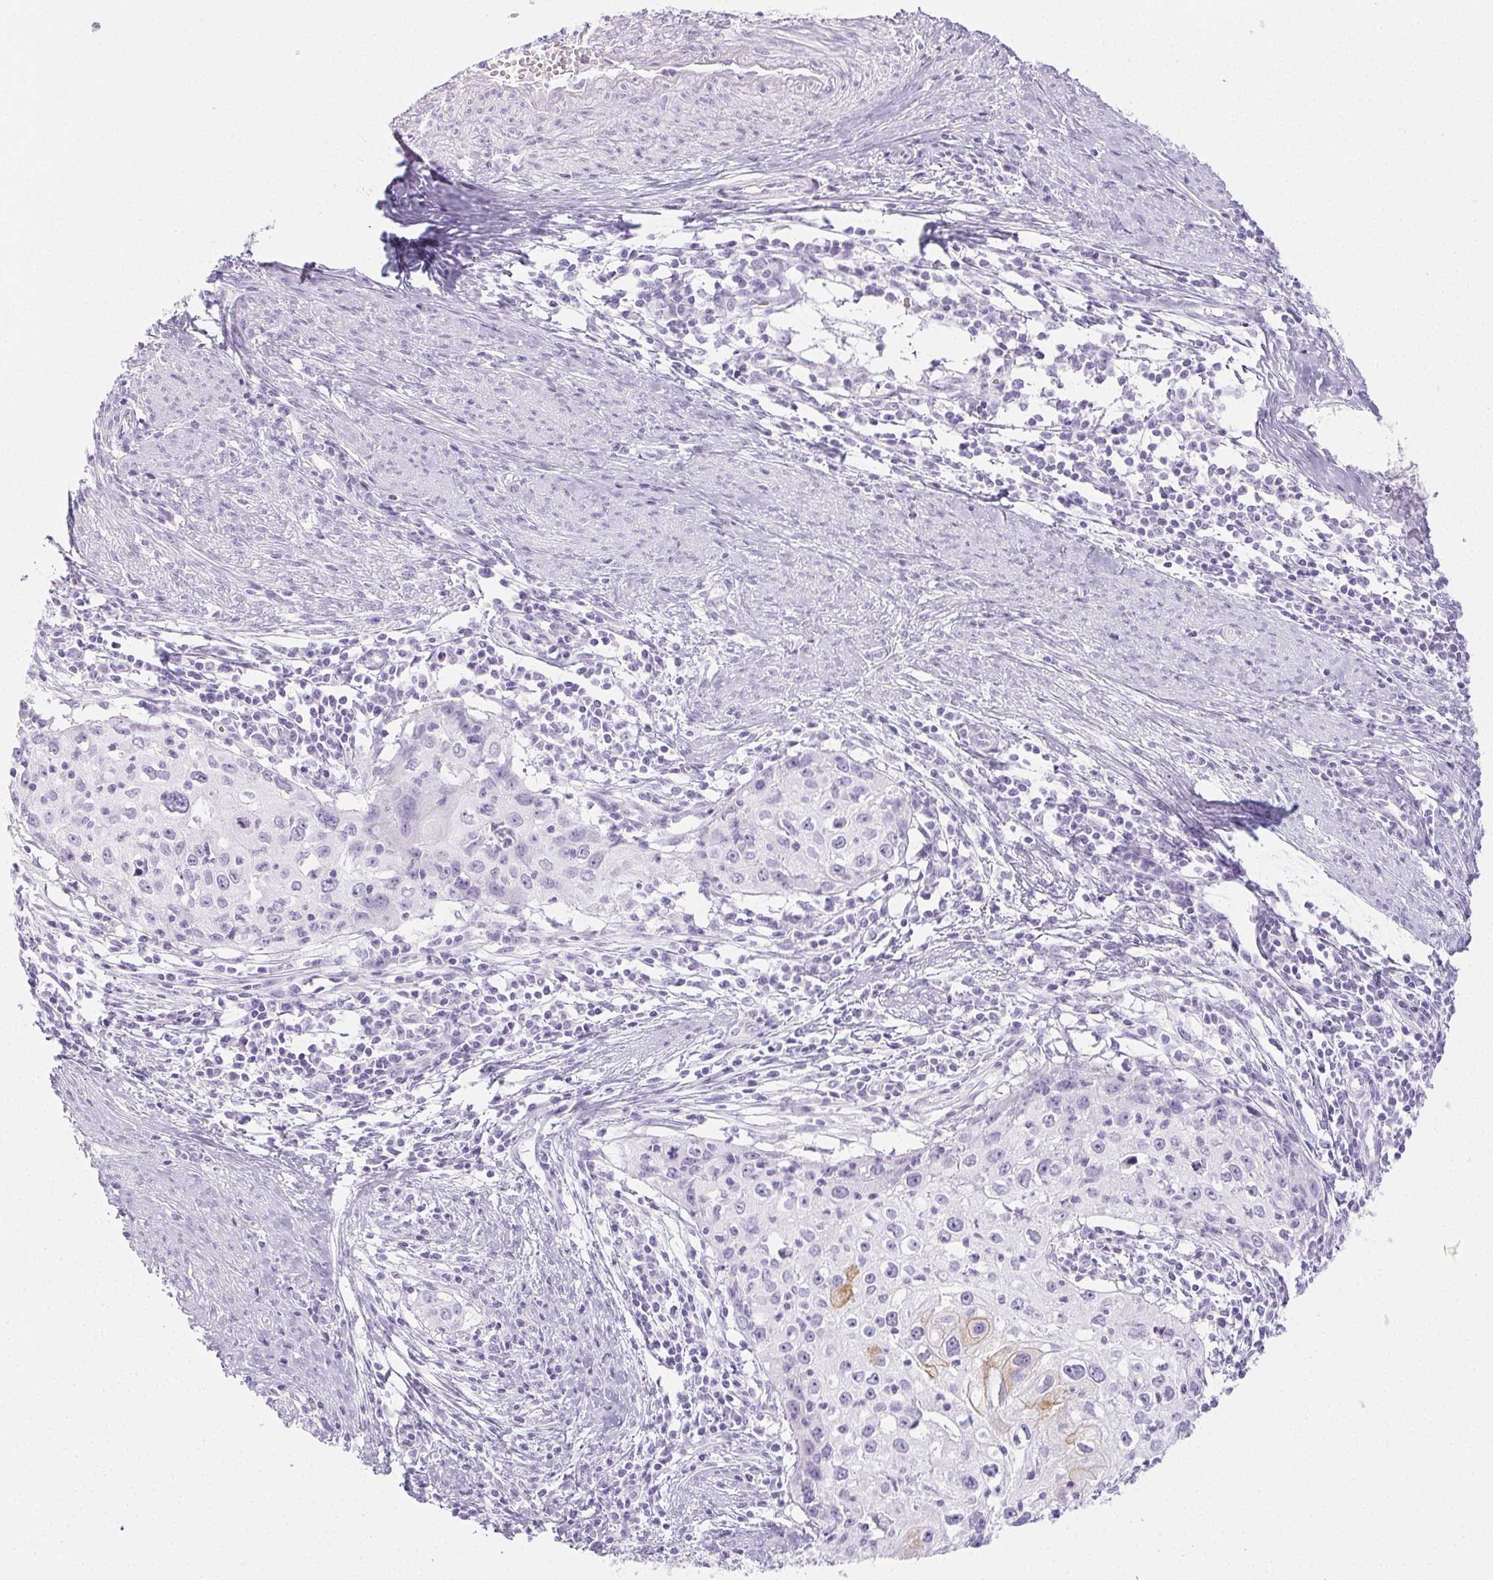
{"staining": {"intensity": "negative", "quantity": "none", "location": "none"}, "tissue": "cervical cancer", "cell_type": "Tumor cells", "image_type": "cancer", "snomed": [{"axis": "morphology", "description": "Squamous cell carcinoma, NOS"}, {"axis": "topography", "description": "Cervix"}], "caption": "High power microscopy photomicrograph of an immunohistochemistry photomicrograph of cervical cancer, revealing no significant positivity in tumor cells.", "gene": "PI3", "patient": {"sex": "female", "age": 40}}